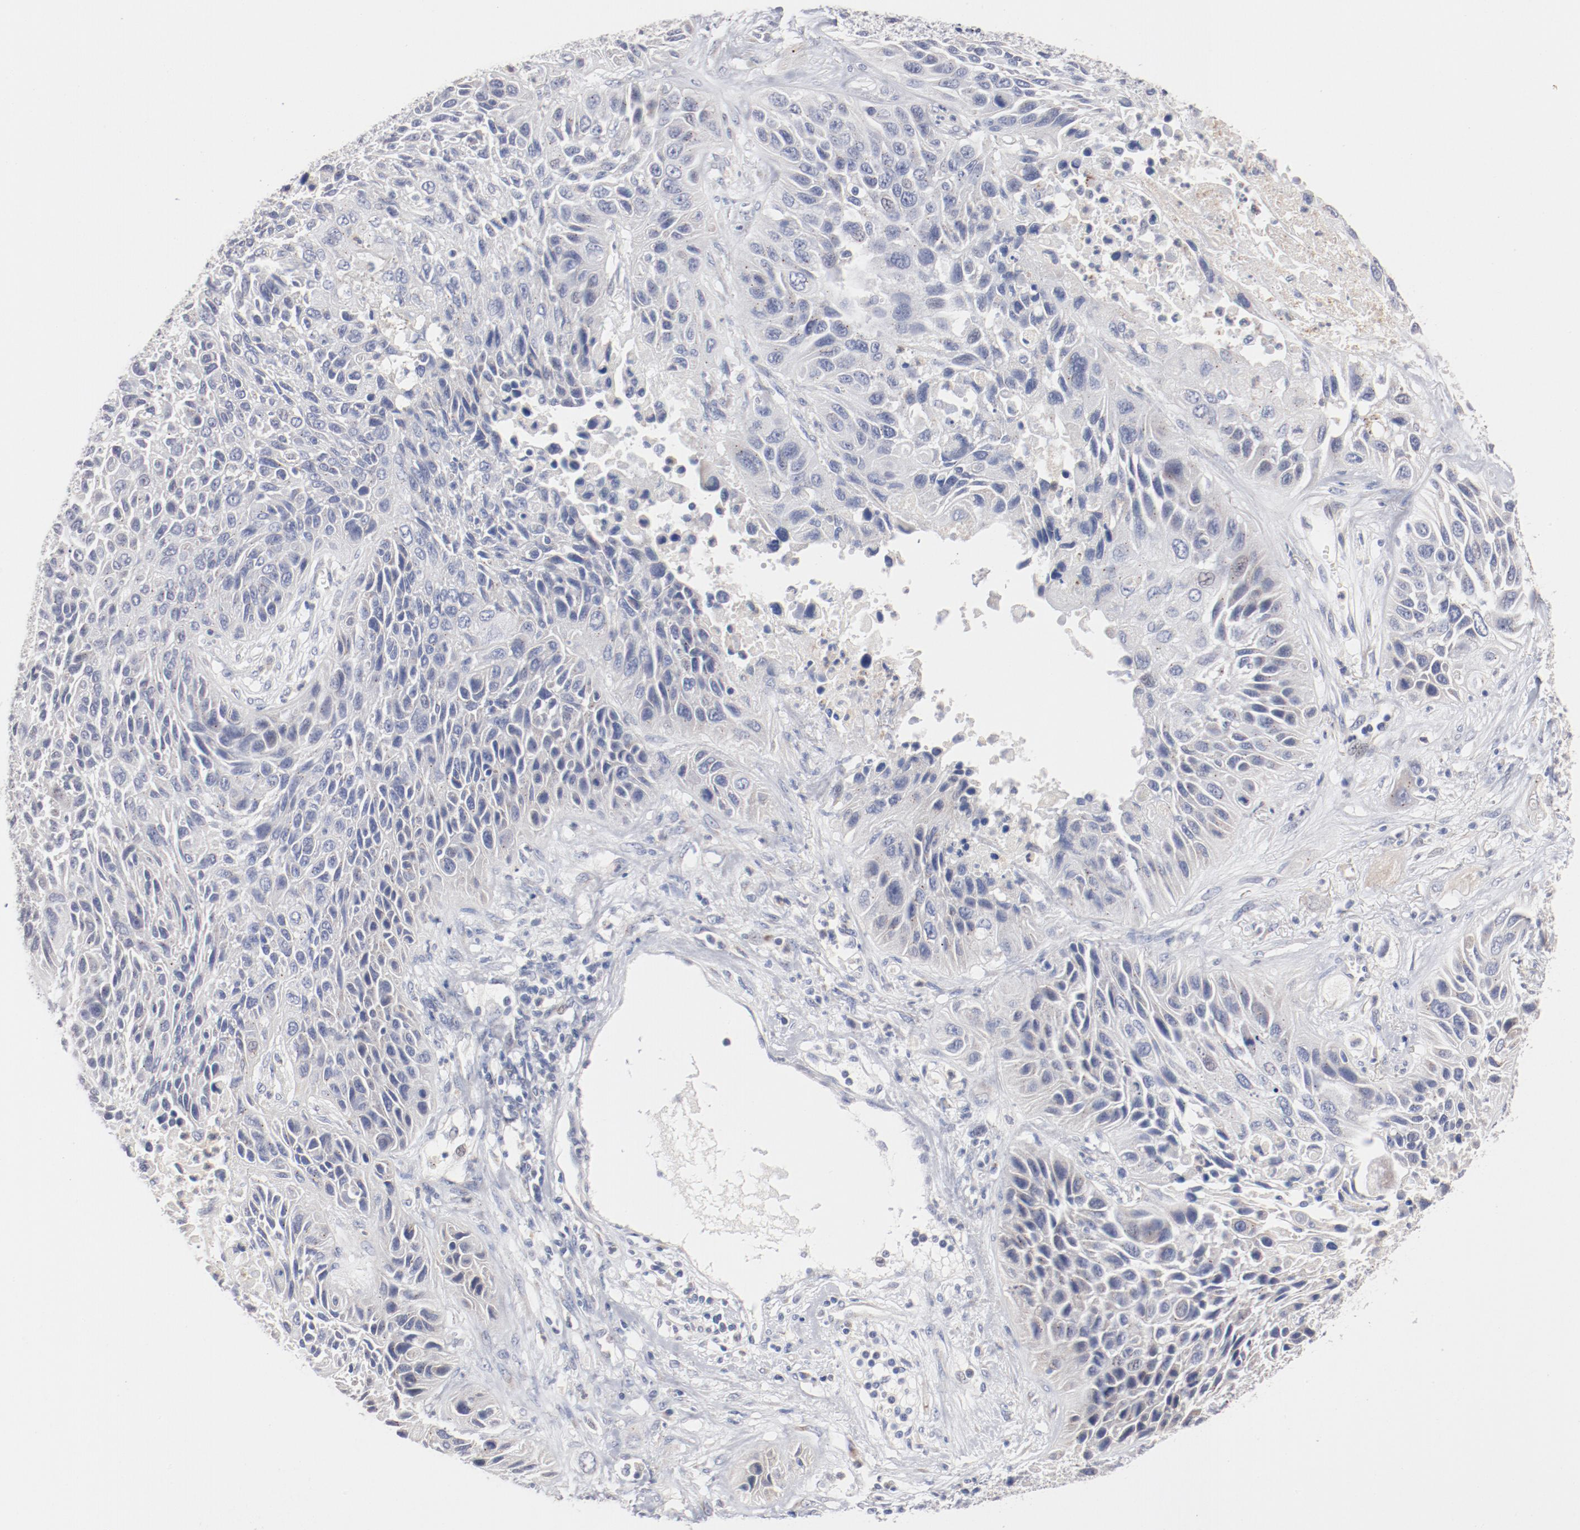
{"staining": {"intensity": "negative", "quantity": "none", "location": "none"}, "tissue": "lung cancer", "cell_type": "Tumor cells", "image_type": "cancer", "snomed": [{"axis": "morphology", "description": "Squamous cell carcinoma, NOS"}, {"axis": "topography", "description": "Lung"}], "caption": "A micrograph of human lung cancer (squamous cell carcinoma) is negative for staining in tumor cells. The staining is performed using DAB (3,3'-diaminobenzidine) brown chromogen with nuclei counter-stained in using hematoxylin.", "gene": "AK7", "patient": {"sex": "female", "age": 76}}